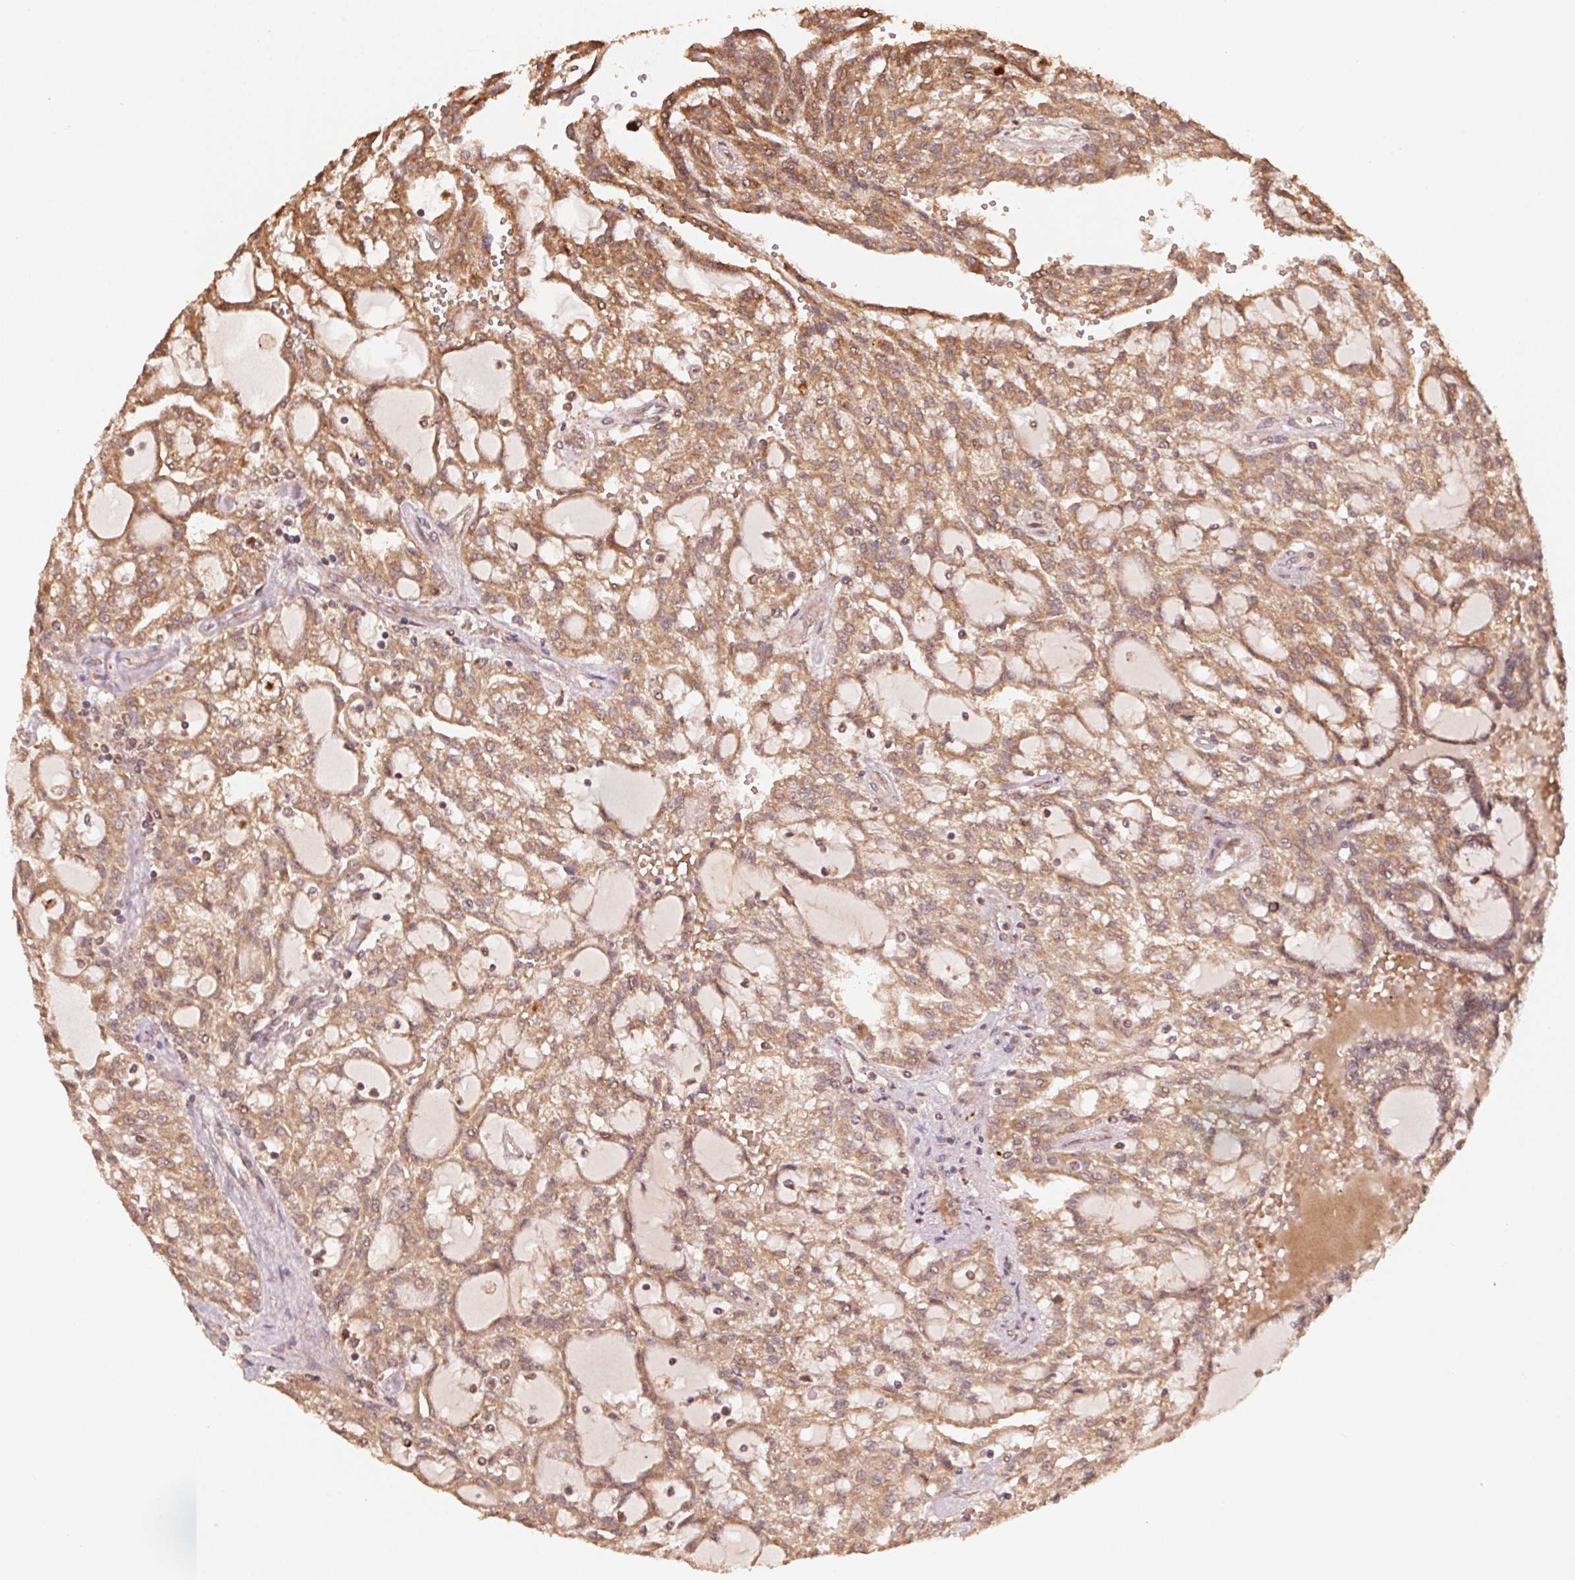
{"staining": {"intensity": "moderate", "quantity": ">75%", "location": "cytoplasmic/membranous"}, "tissue": "renal cancer", "cell_type": "Tumor cells", "image_type": "cancer", "snomed": [{"axis": "morphology", "description": "Adenocarcinoma, NOS"}, {"axis": "topography", "description": "Kidney"}], "caption": "Renal cancer (adenocarcinoma) stained for a protein displays moderate cytoplasmic/membranous positivity in tumor cells.", "gene": "WBP2", "patient": {"sex": "male", "age": 63}}